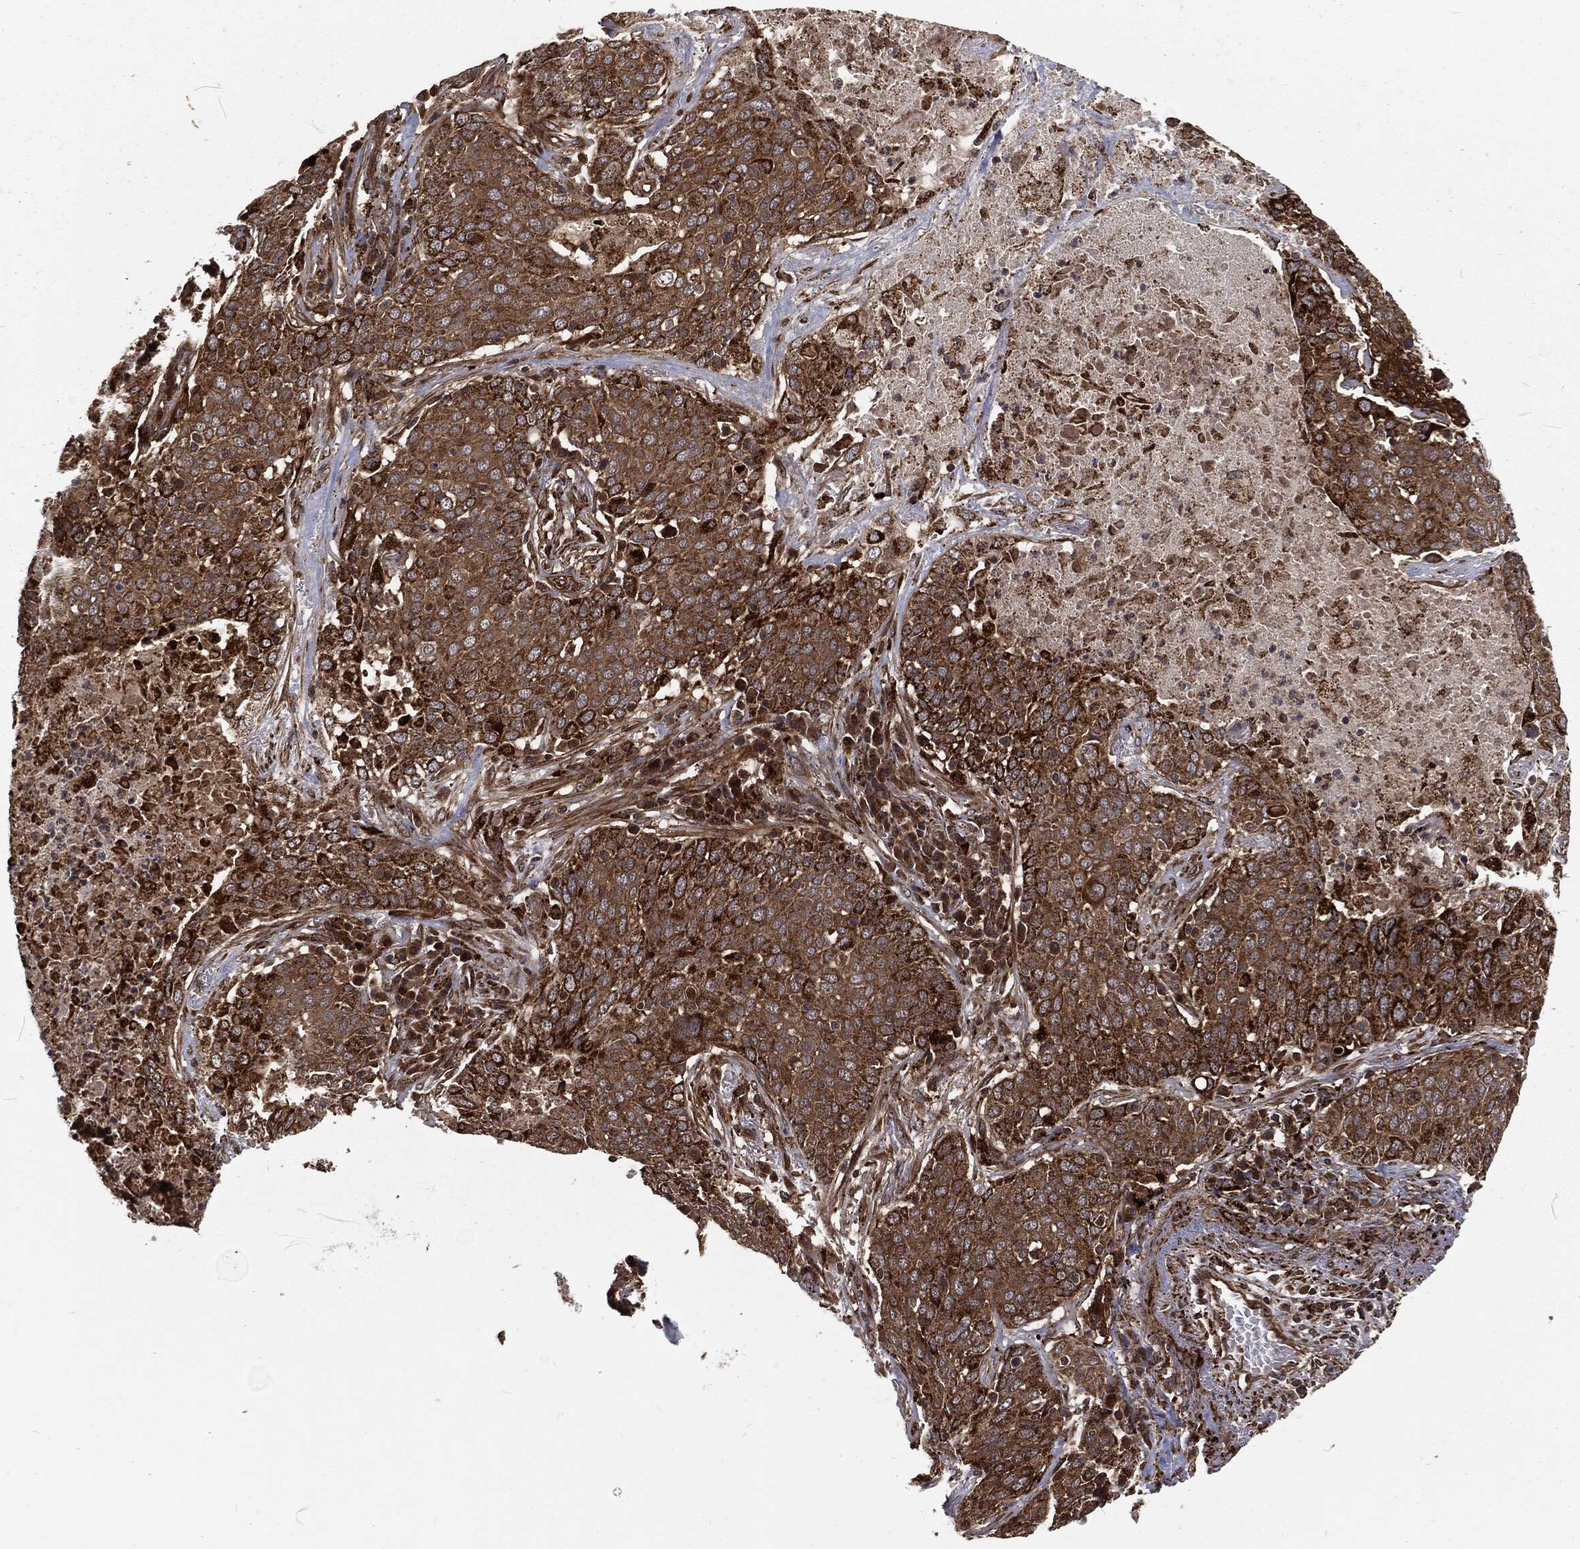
{"staining": {"intensity": "negative", "quantity": "none", "location": "none"}, "tissue": "lung cancer", "cell_type": "Tumor cells", "image_type": "cancer", "snomed": [{"axis": "morphology", "description": "Squamous cell carcinoma, NOS"}, {"axis": "topography", "description": "Lung"}], "caption": "This photomicrograph is of lung squamous cell carcinoma stained with immunohistochemistry to label a protein in brown with the nuclei are counter-stained blue. There is no staining in tumor cells. Brightfield microscopy of IHC stained with DAB (brown) and hematoxylin (blue), captured at high magnification.", "gene": "RFTN1", "patient": {"sex": "male", "age": 82}}